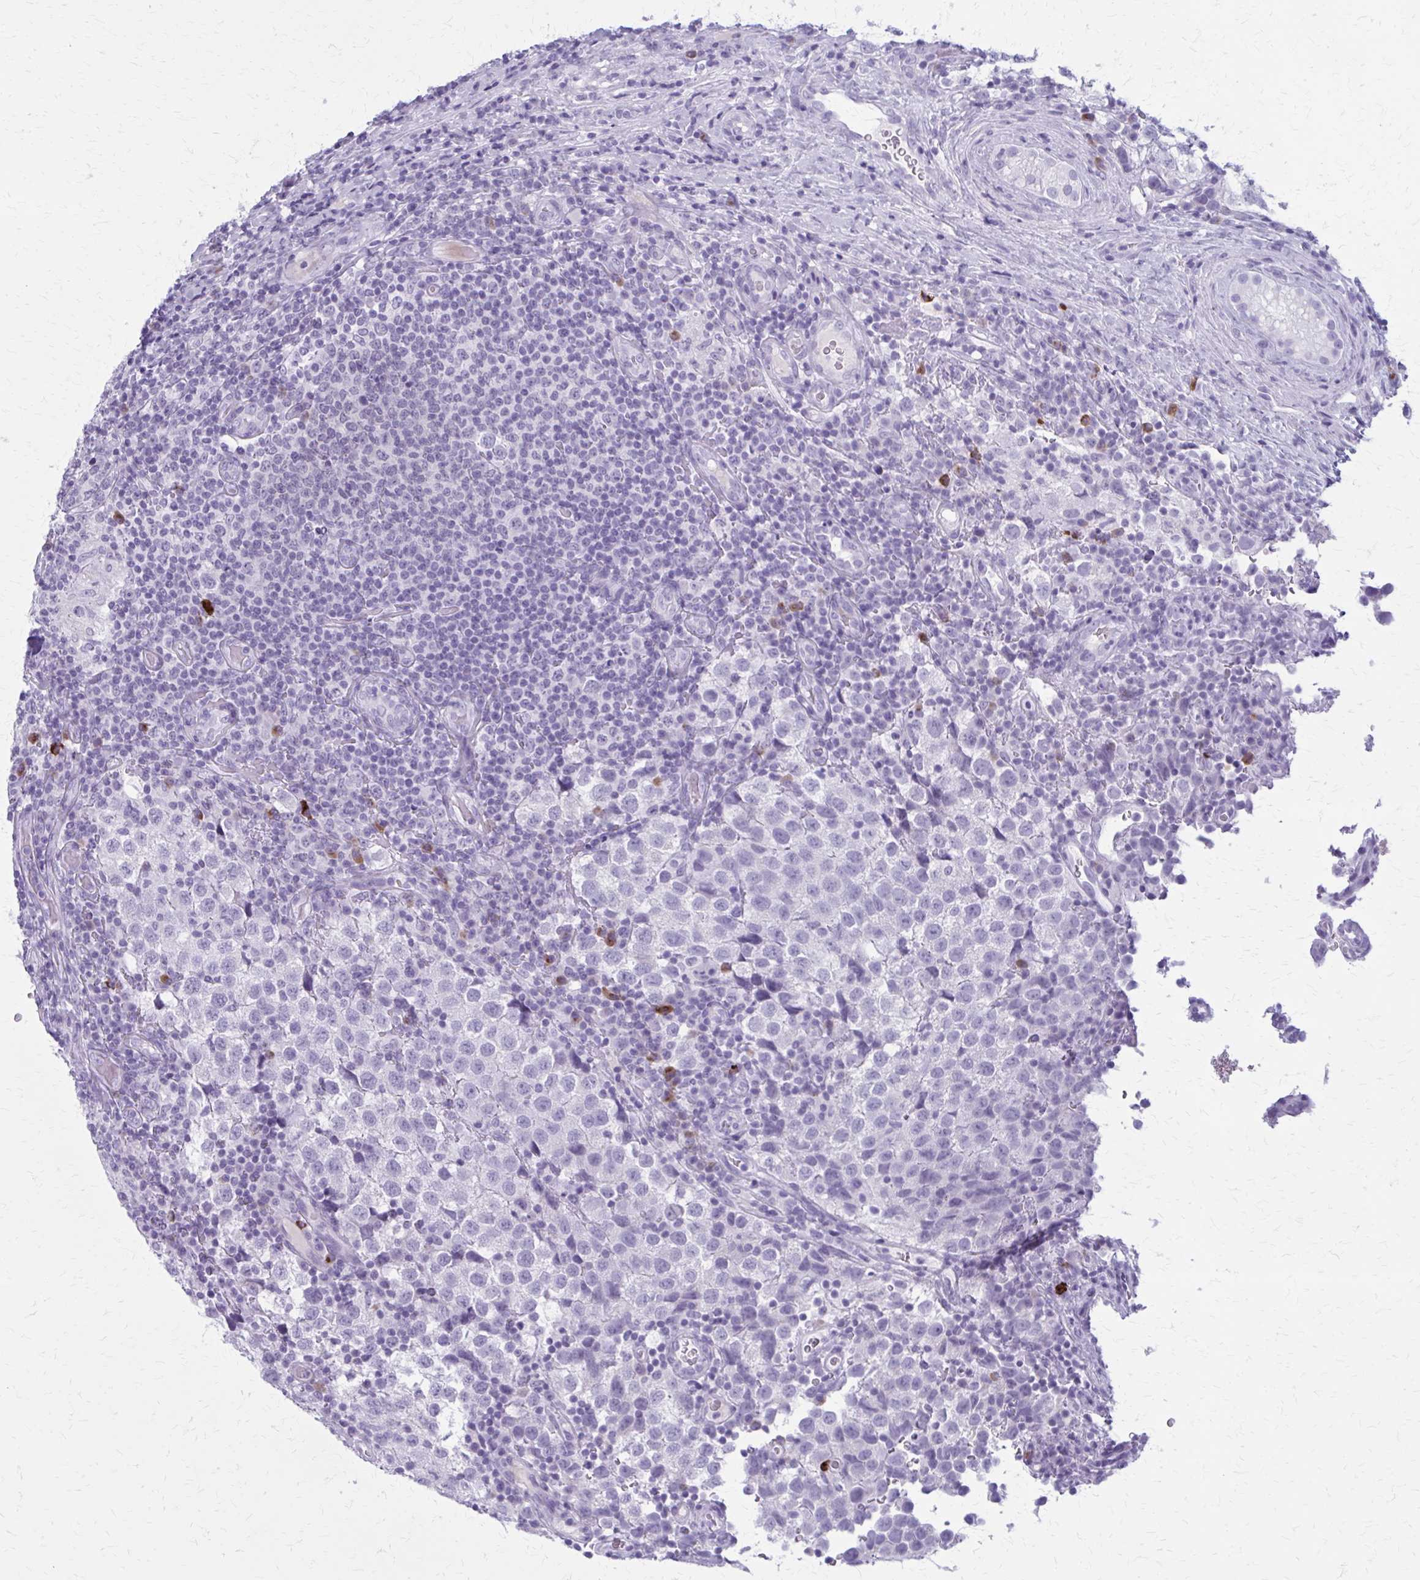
{"staining": {"intensity": "negative", "quantity": "none", "location": "none"}, "tissue": "testis cancer", "cell_type": "Tumor cells", "image_type": "cancer", "snomed": [{"axis": "morphology", "description": "Seminoma, NOS"}, {"axis": "topography", "description": "Testis"}], "caption": "Tumor cells are negative for brown protein staining in testis cancer (seminoma).", "gene": "ZDHHC7", "patient": {"sex": "male", "age": 34}}